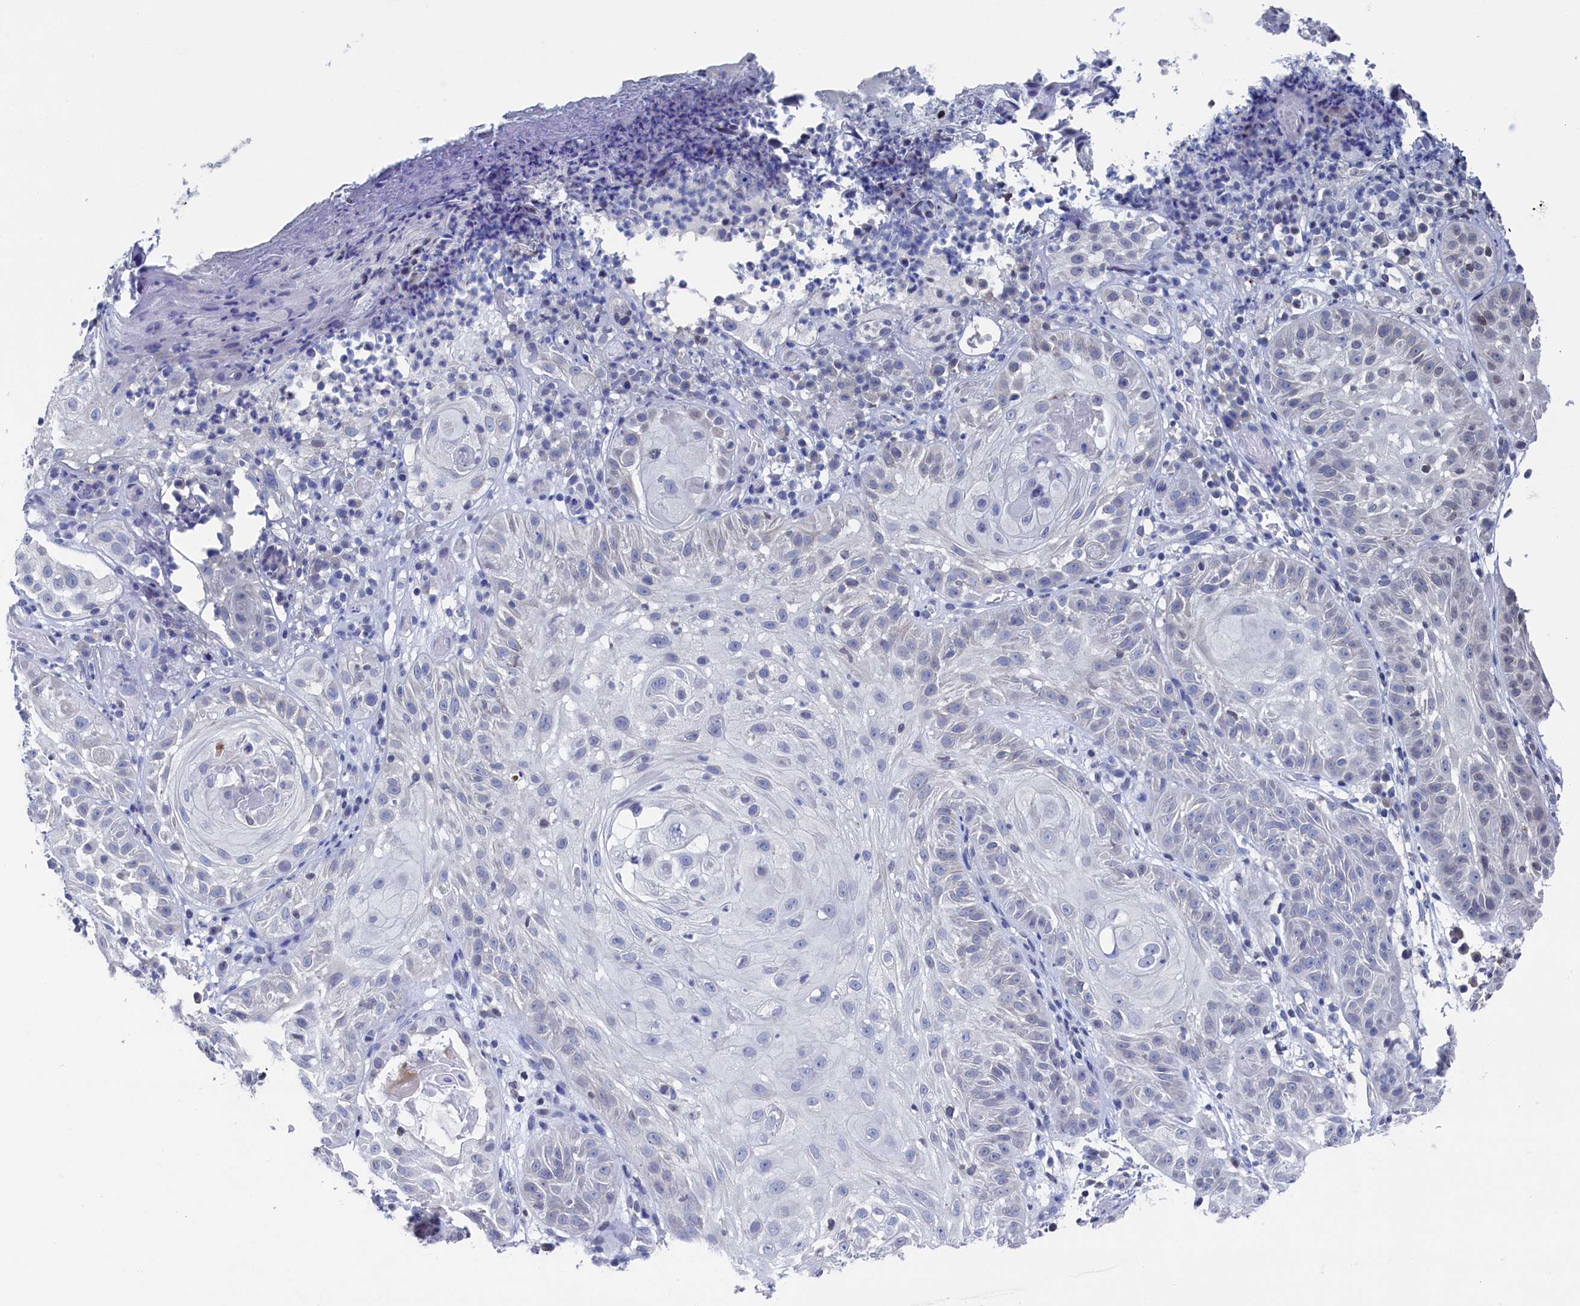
{"staining": {"intensity": "negative", "quantity": "none", "location": "none"}, "tissue": "skin cancer", "cell_type": "Tumor cells", "image_type": "cancer", "snomed": [{"axis": "morphology", "description": "Normal tissue, NOS"}, {"axis": "morphology", "description": "Basal cell carcinoma"}, {"axis": "topography", "description": "Skin"}], "caption": "There is no significant staining in tumor cells of skin cancer.", "gene": "C11orf54", "patient": {"sex": "male", "age": 93}}